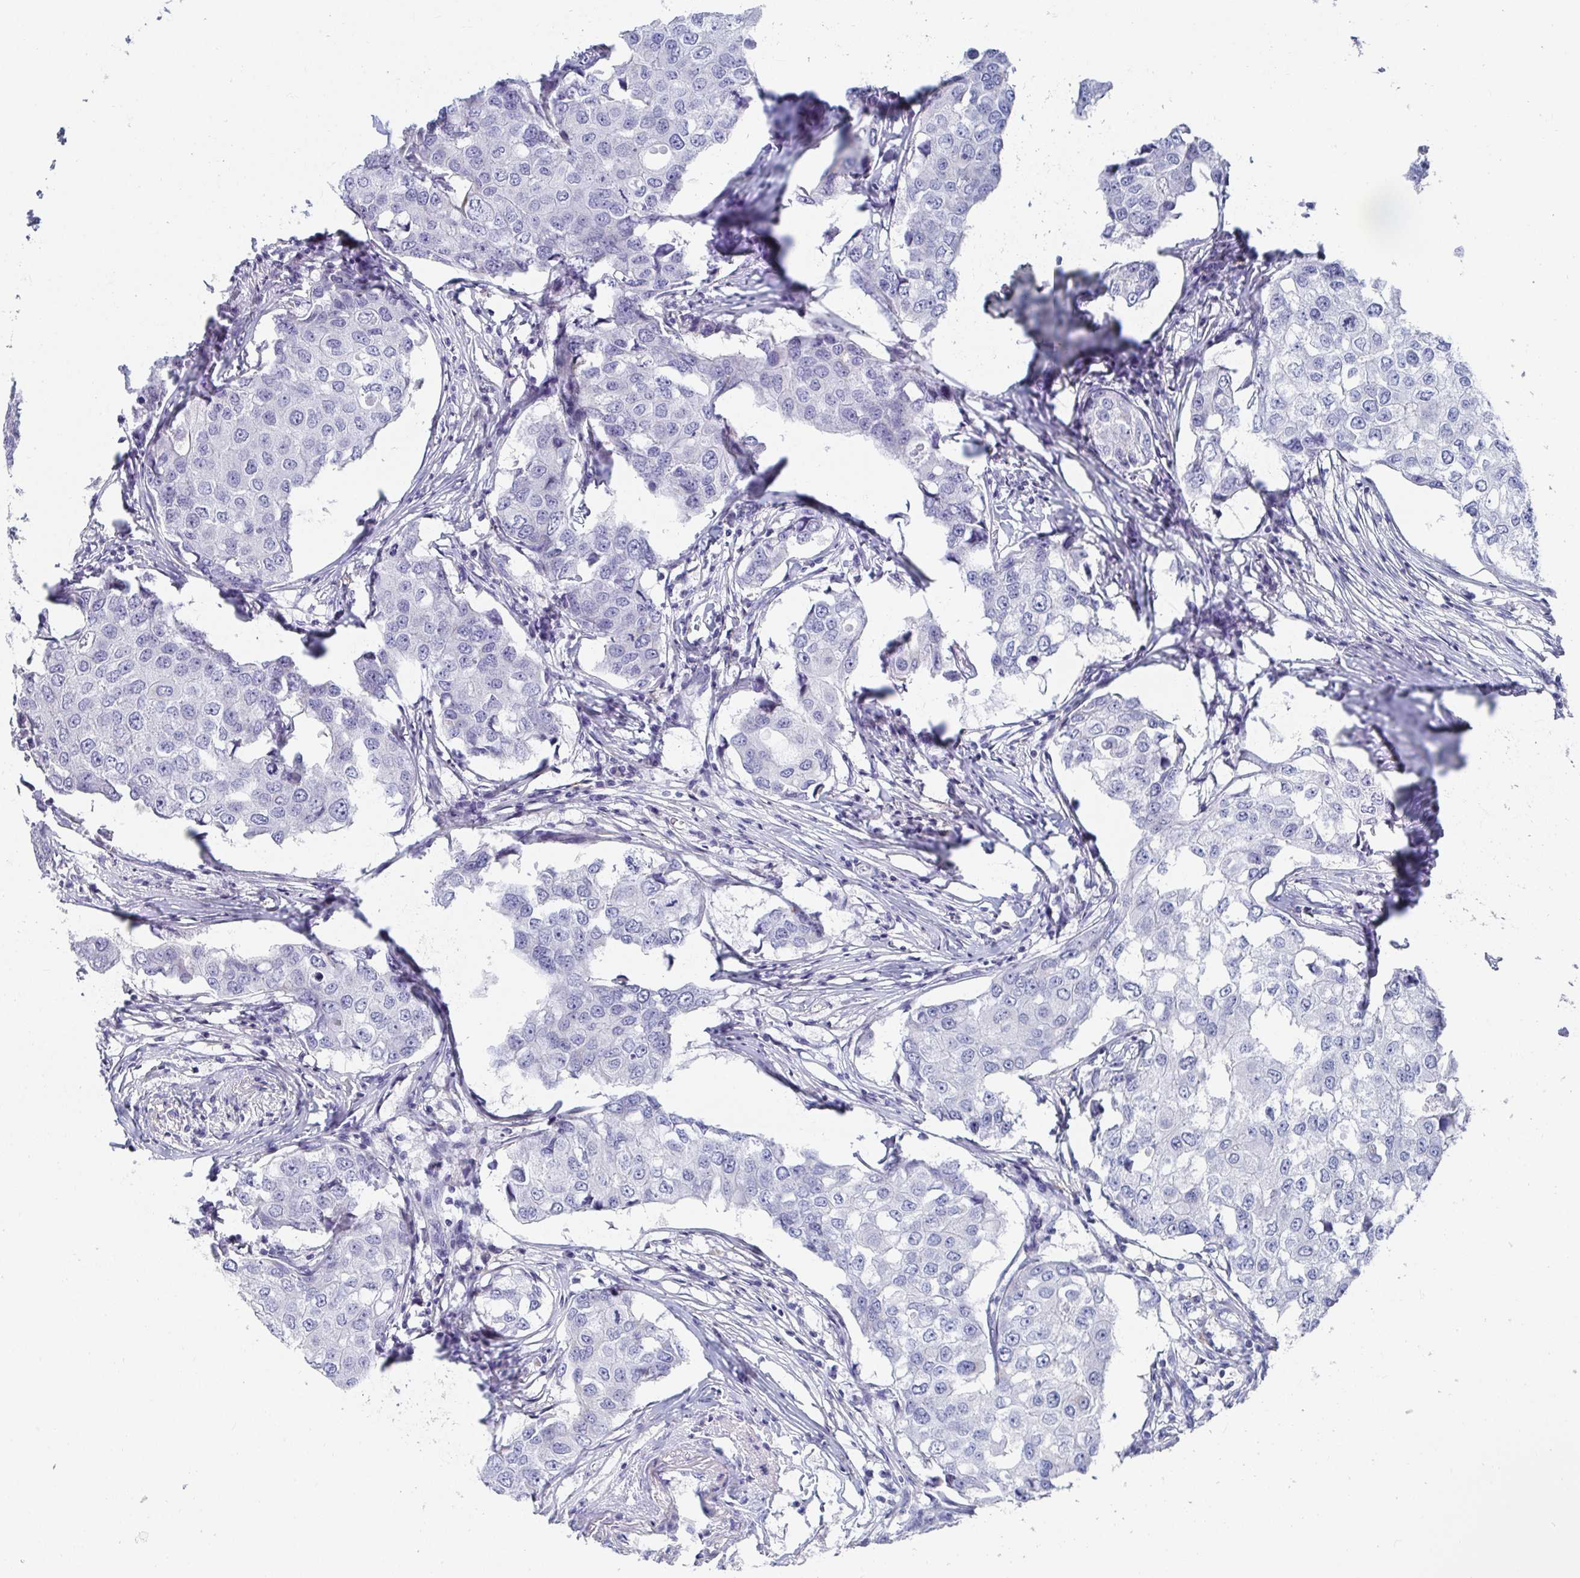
{"staining": {"intensity": "negative", "quantity": "none", "location": "none"}, "tissue": "breast cancer", "cell_type": "Tumor cells", "image_type": "cancer", "snomed": [{"axis": "morphology", "description": "Duct carcinoma"}, {"axis": "topography", "description": "Breast"}], "caption": "Breast cancer (intraductal carcinoma) stained for a protein using immunohistochemistry shows no staining tumor cells.", "gene": "ZFP82", "patient": {"sex": "female", "age": 27}}